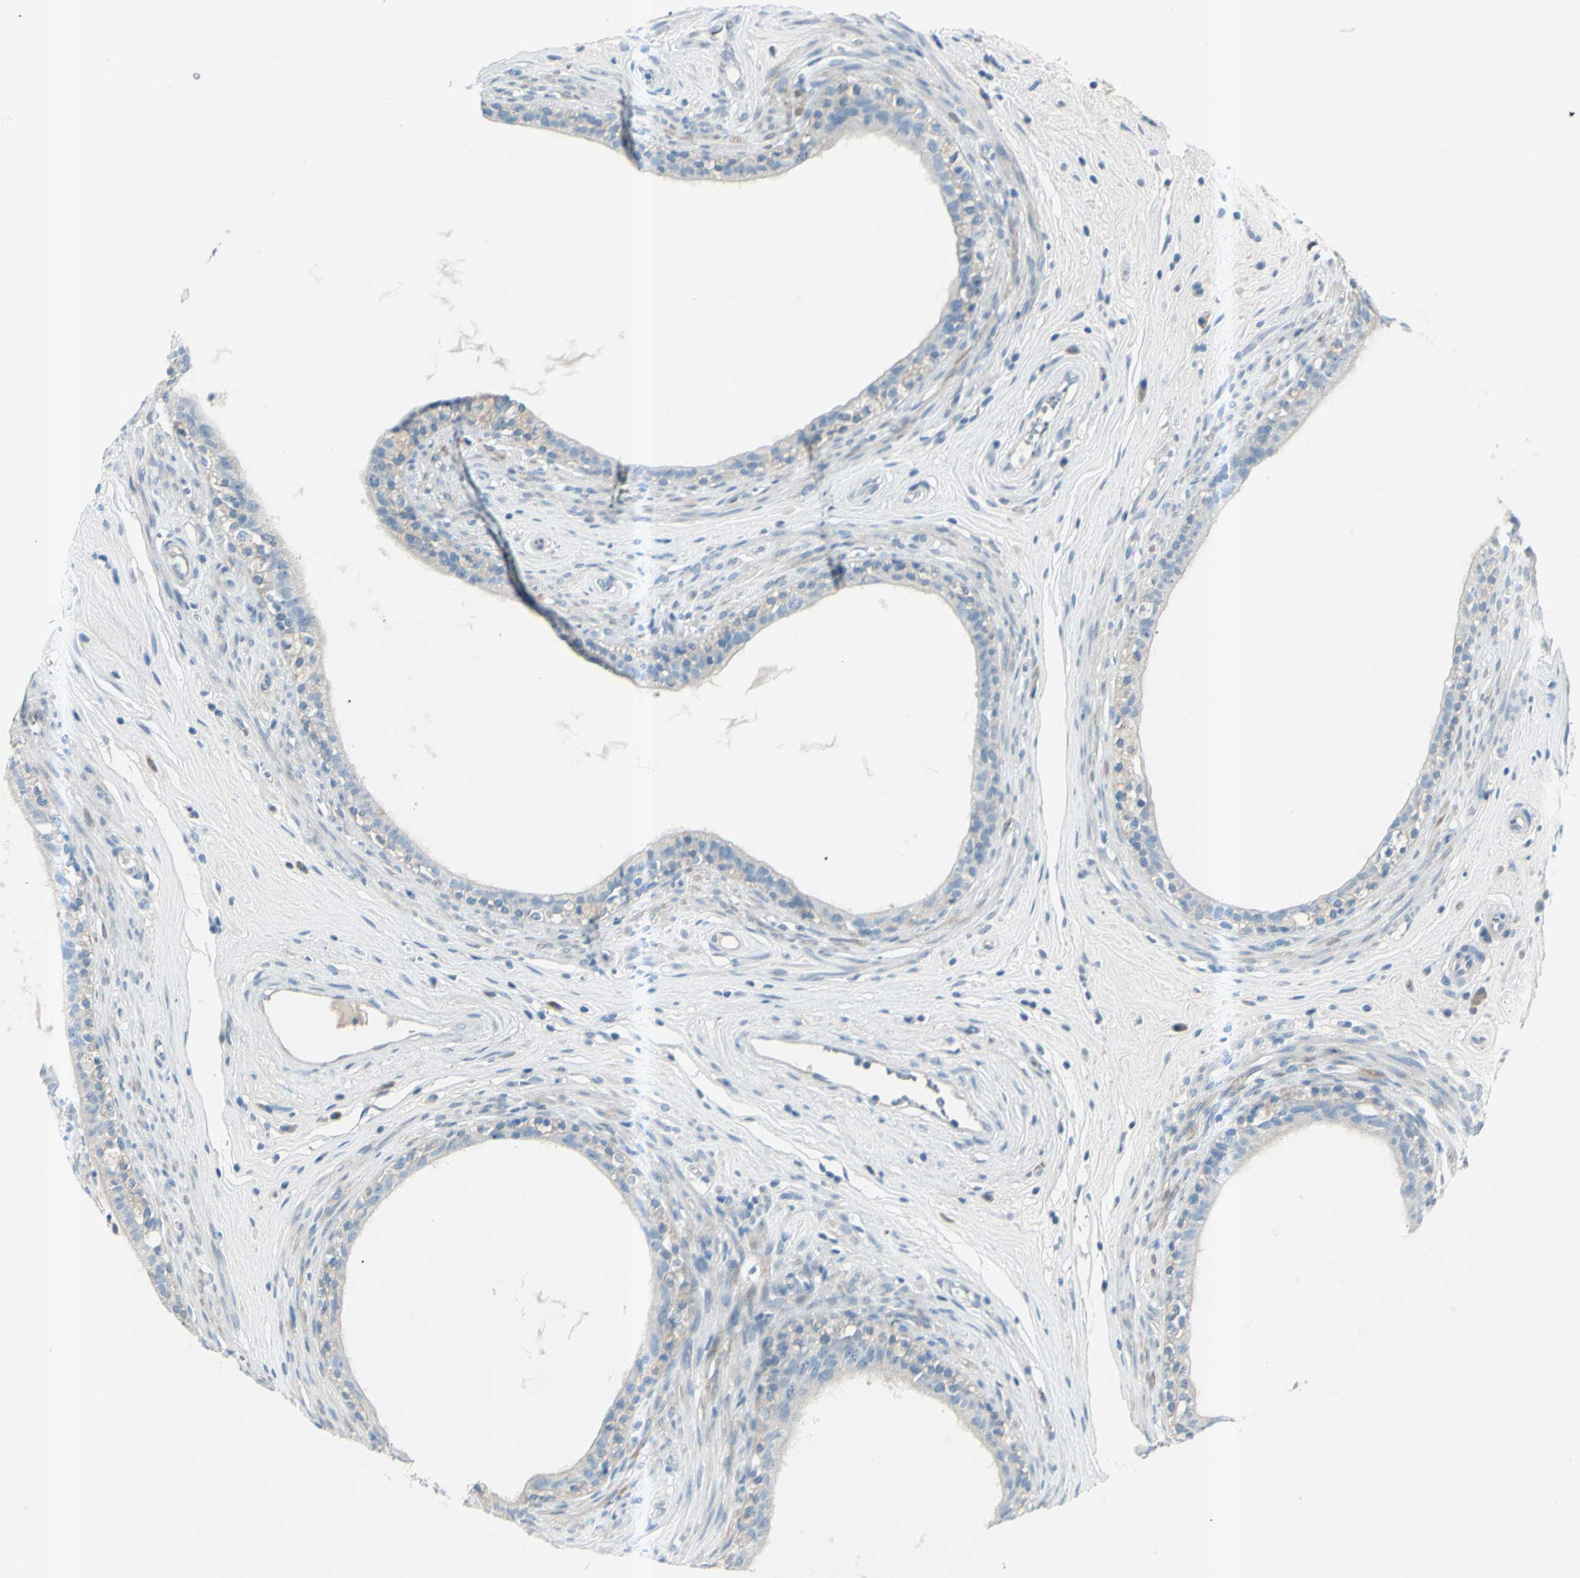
{"staining": {"intensity": "negative", "quantity": "none", "location": "none"}, "tissue": "epididymis", "cell_type": "Glandular cells", "image_type": "normal", "snomed": [{"axis": "morphology", "description": "Normal tissue, NOS"}, {"axis": "morphology", "description": "Inflammation, NOS"}, {"axis": "topography", "description": "Epididymis"}], "caption": "The photomicrograph shows no staining of glandular cells in unremarkable epididymis.", "gene": "GPR34", "patient": {"sex": "male", "age": 84}}